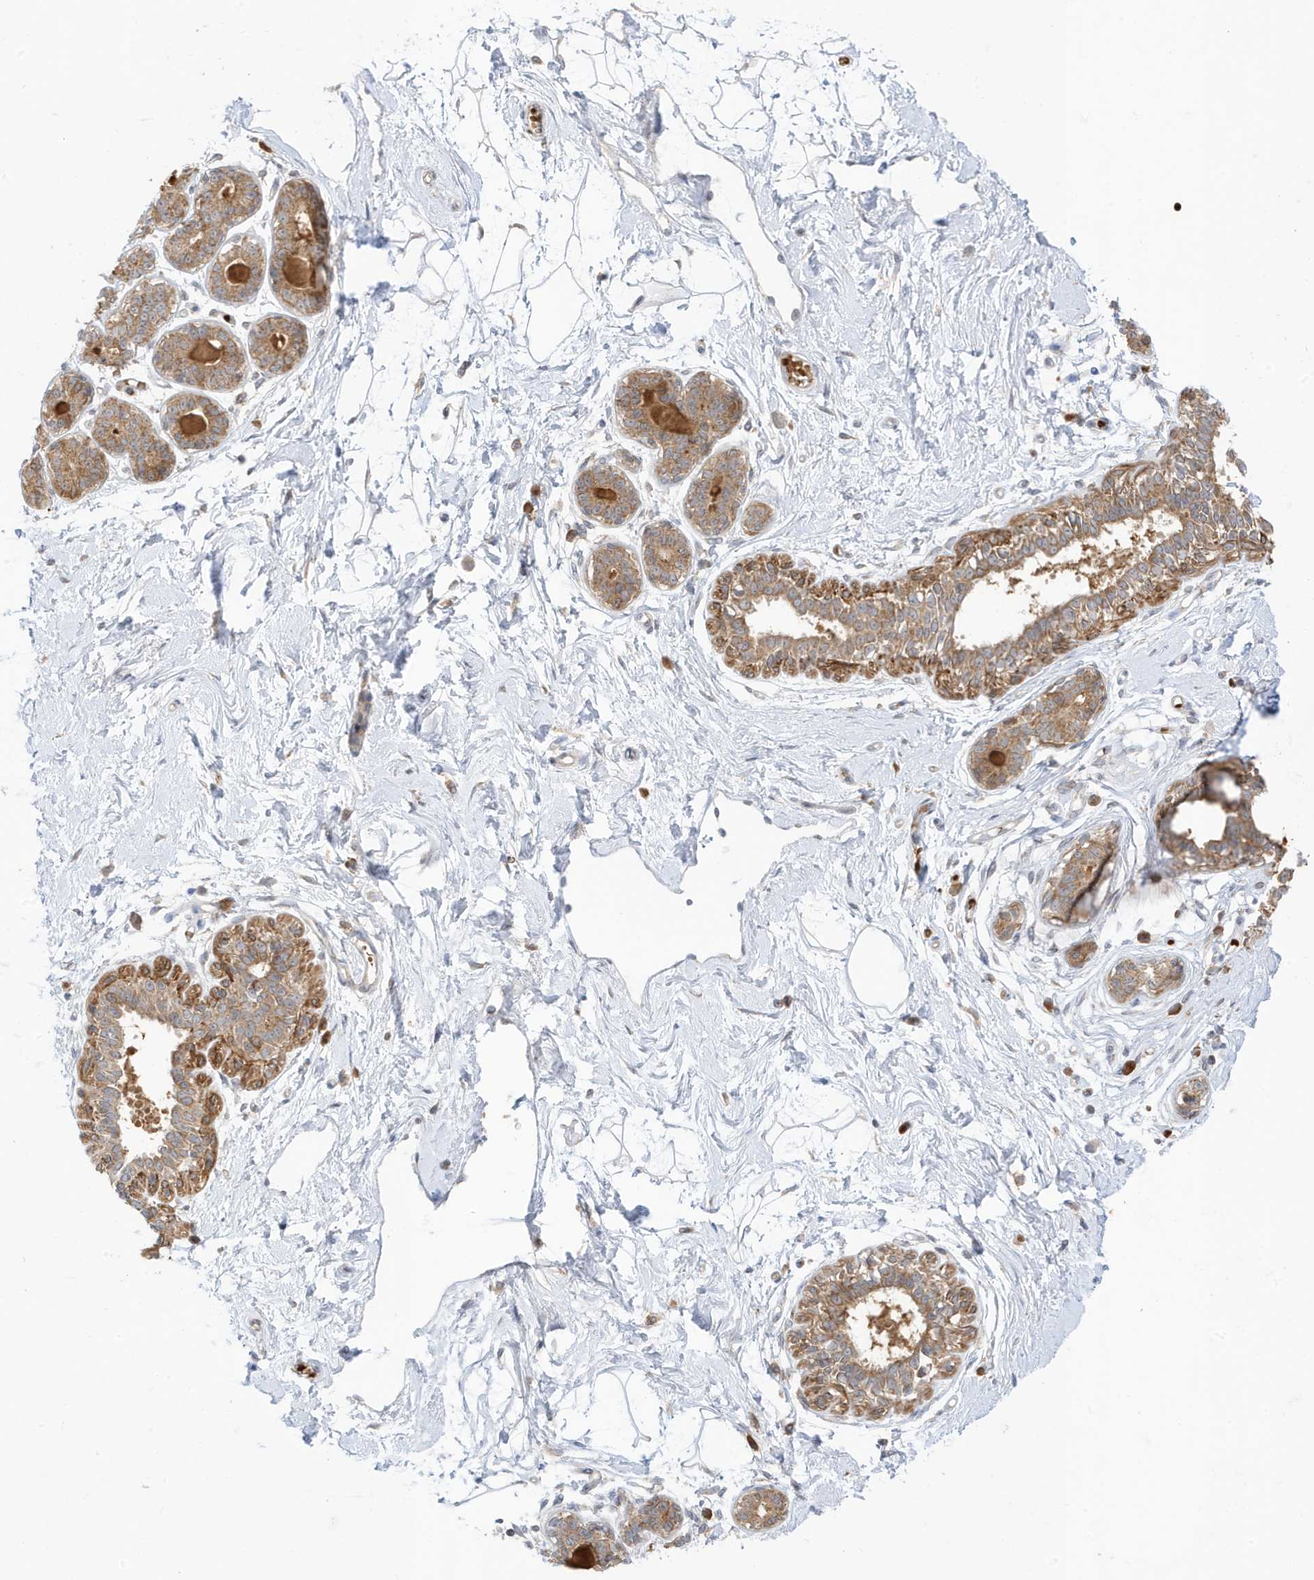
{"staining": {"intensity": "negative", "quantity": "none", "location": "none"}, "tissue": "breast", "cell_type": "Adipocytes", "image_type": "normal", "snomed": [{"axis": "morphology", "description": "Normal tissue, NOS"}, {"axis": "topography", "description": "Breast"}], "caption": "The photomicrograph displays no significant positivity in adipocytes of breast. (DAB IHC, high magnification).", "gene": "NPPC", "patient": {"sex": "female", "age": 45}}